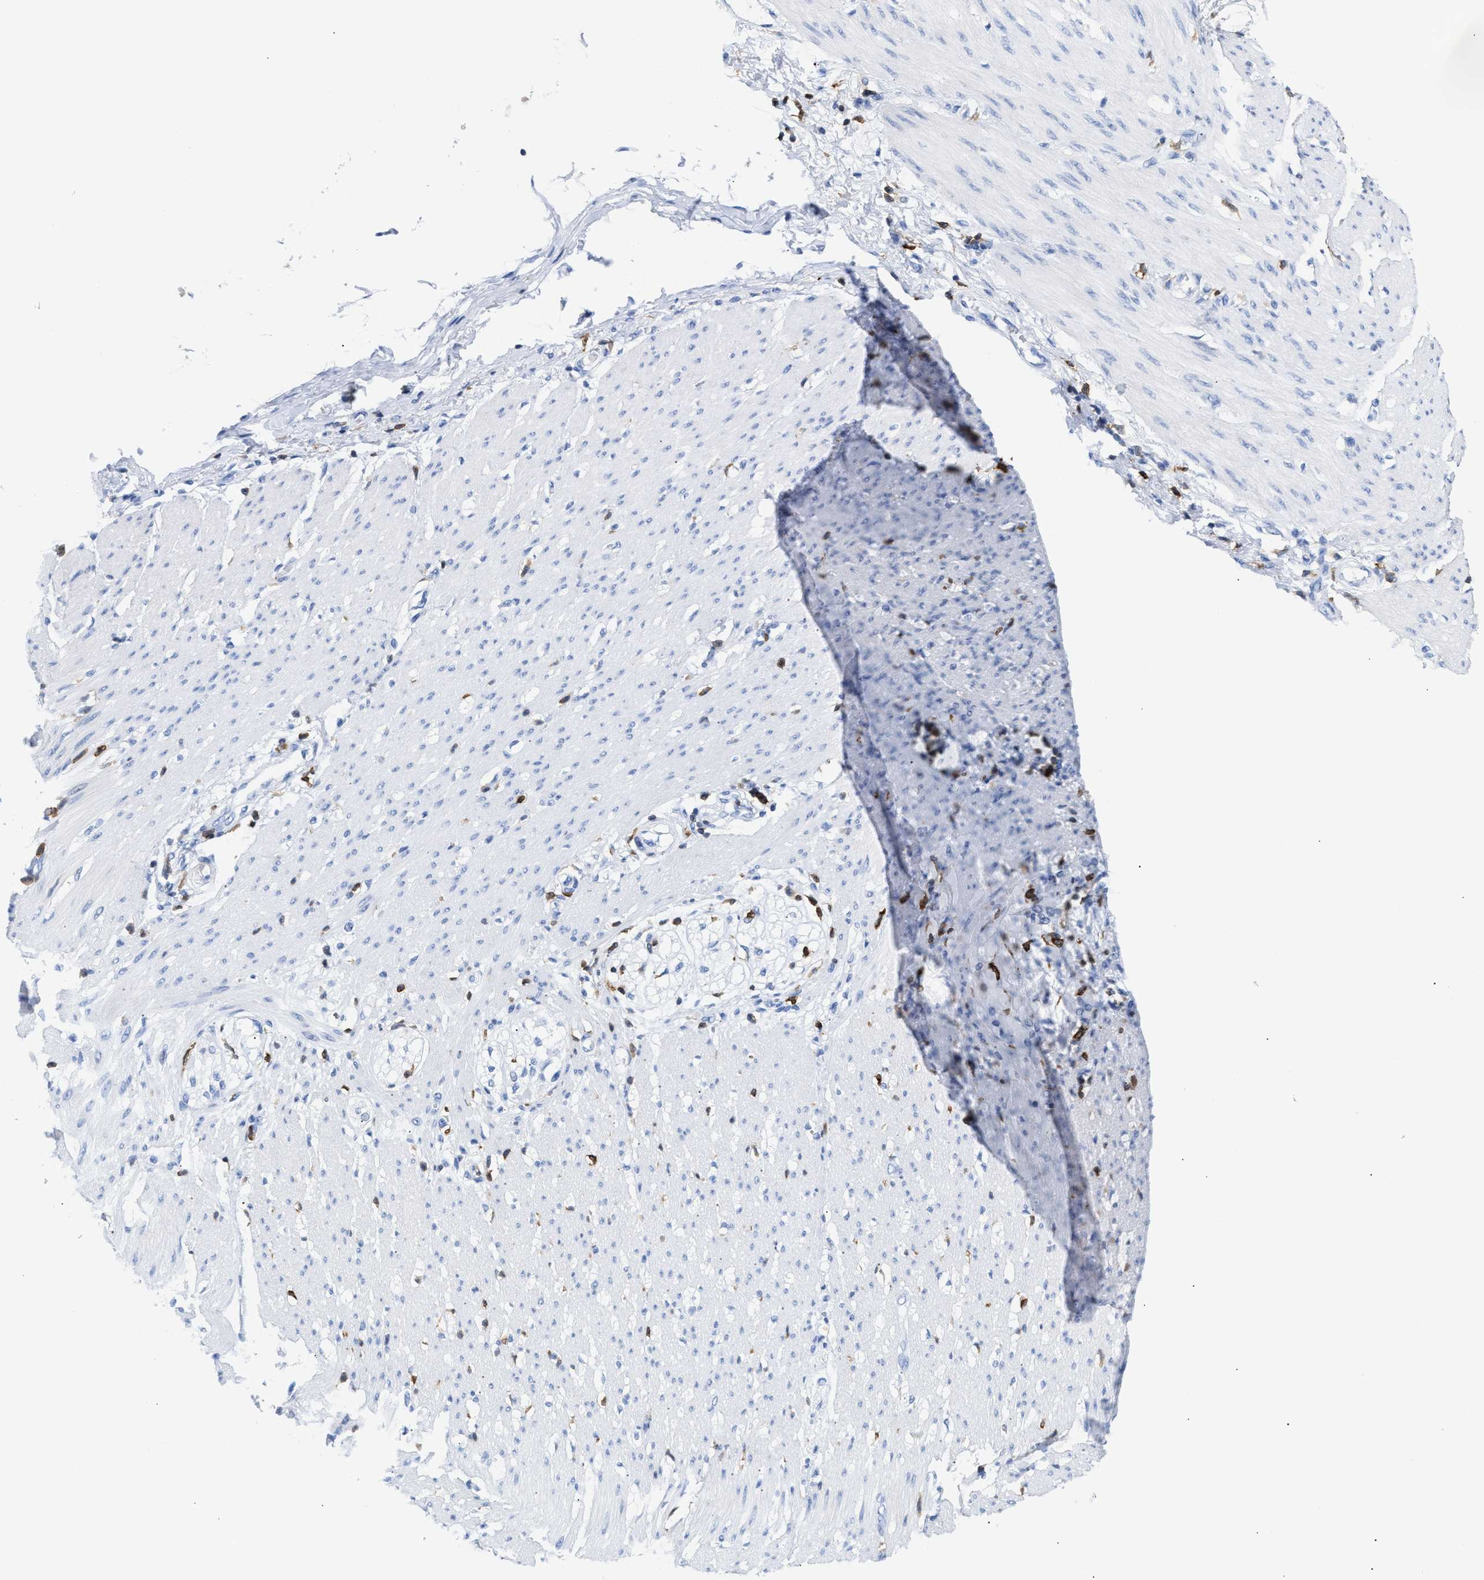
{"staining": {"intensity": "negative", "quantity": "none", "location": "none"}, "tissue": "adipose tissue", "cell_type": "Adipocytes", "image_type": "normal", "snomed": [{"axis": "morphology", "description": "Normal tissue, NOS"}, {"axis": "morphology", "description": "Adenocarcinoma, NOS"}, {"axis": "topography", "description": "Colon"}, {"axis": "topography", "description": "Peripheral nerve tissue"}], "caption": "An immunohistochemistry histopathology image of benign adipose tissue is shown. There is no staining in adipocytes of adipose tissue.", "gene": "LCP1", "patient": {"sex": "male", "age": 14}}